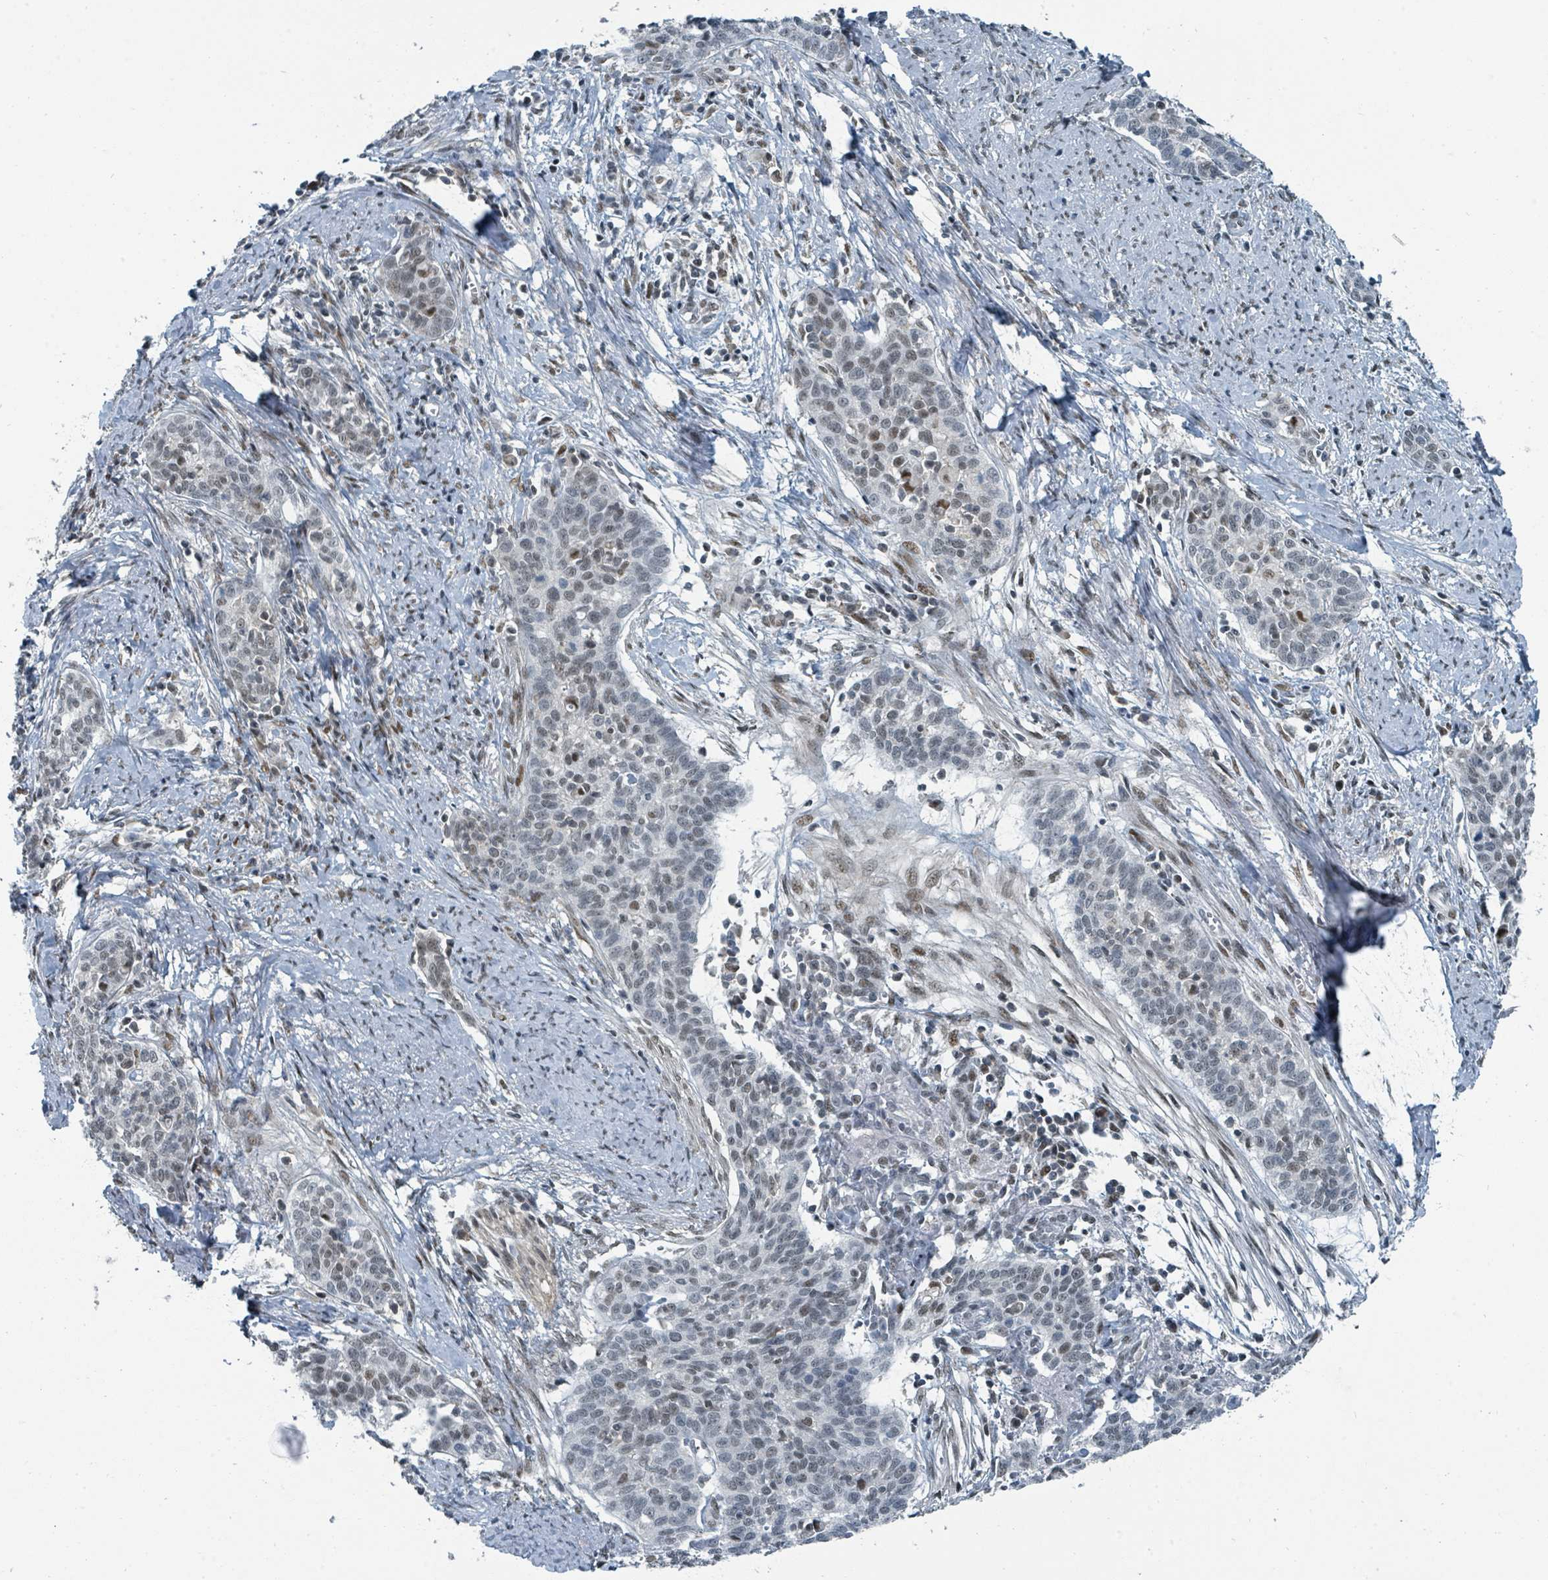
{"staining": {"intensity": "weak", "quantity": "<25%", "location": "nuclear"}, "tissue": "cervical cancer", "cell_type": "Tumor cells", "image_type": "cancer", "snomed": [{"axis": "morphology", "description": "Squamous cell carcinoma, NOS"}, {"axis": "topography", "description": "Cervix"}], "caption": "Immunohistochemistry (IHC) photomicrograph of neoplastic tissue: cervical cancer stained with DAB reveals no significant protein expression in tumor cells. The staining was performed using DAB (3,3'-diaminobenzidine) to visualize the protein expression in brown, while the nuclei were stained in blue with hematoxylin (Magnification: 20x).", "gene": "UCK1", "patient": {"sex": "female", "age": 39}}